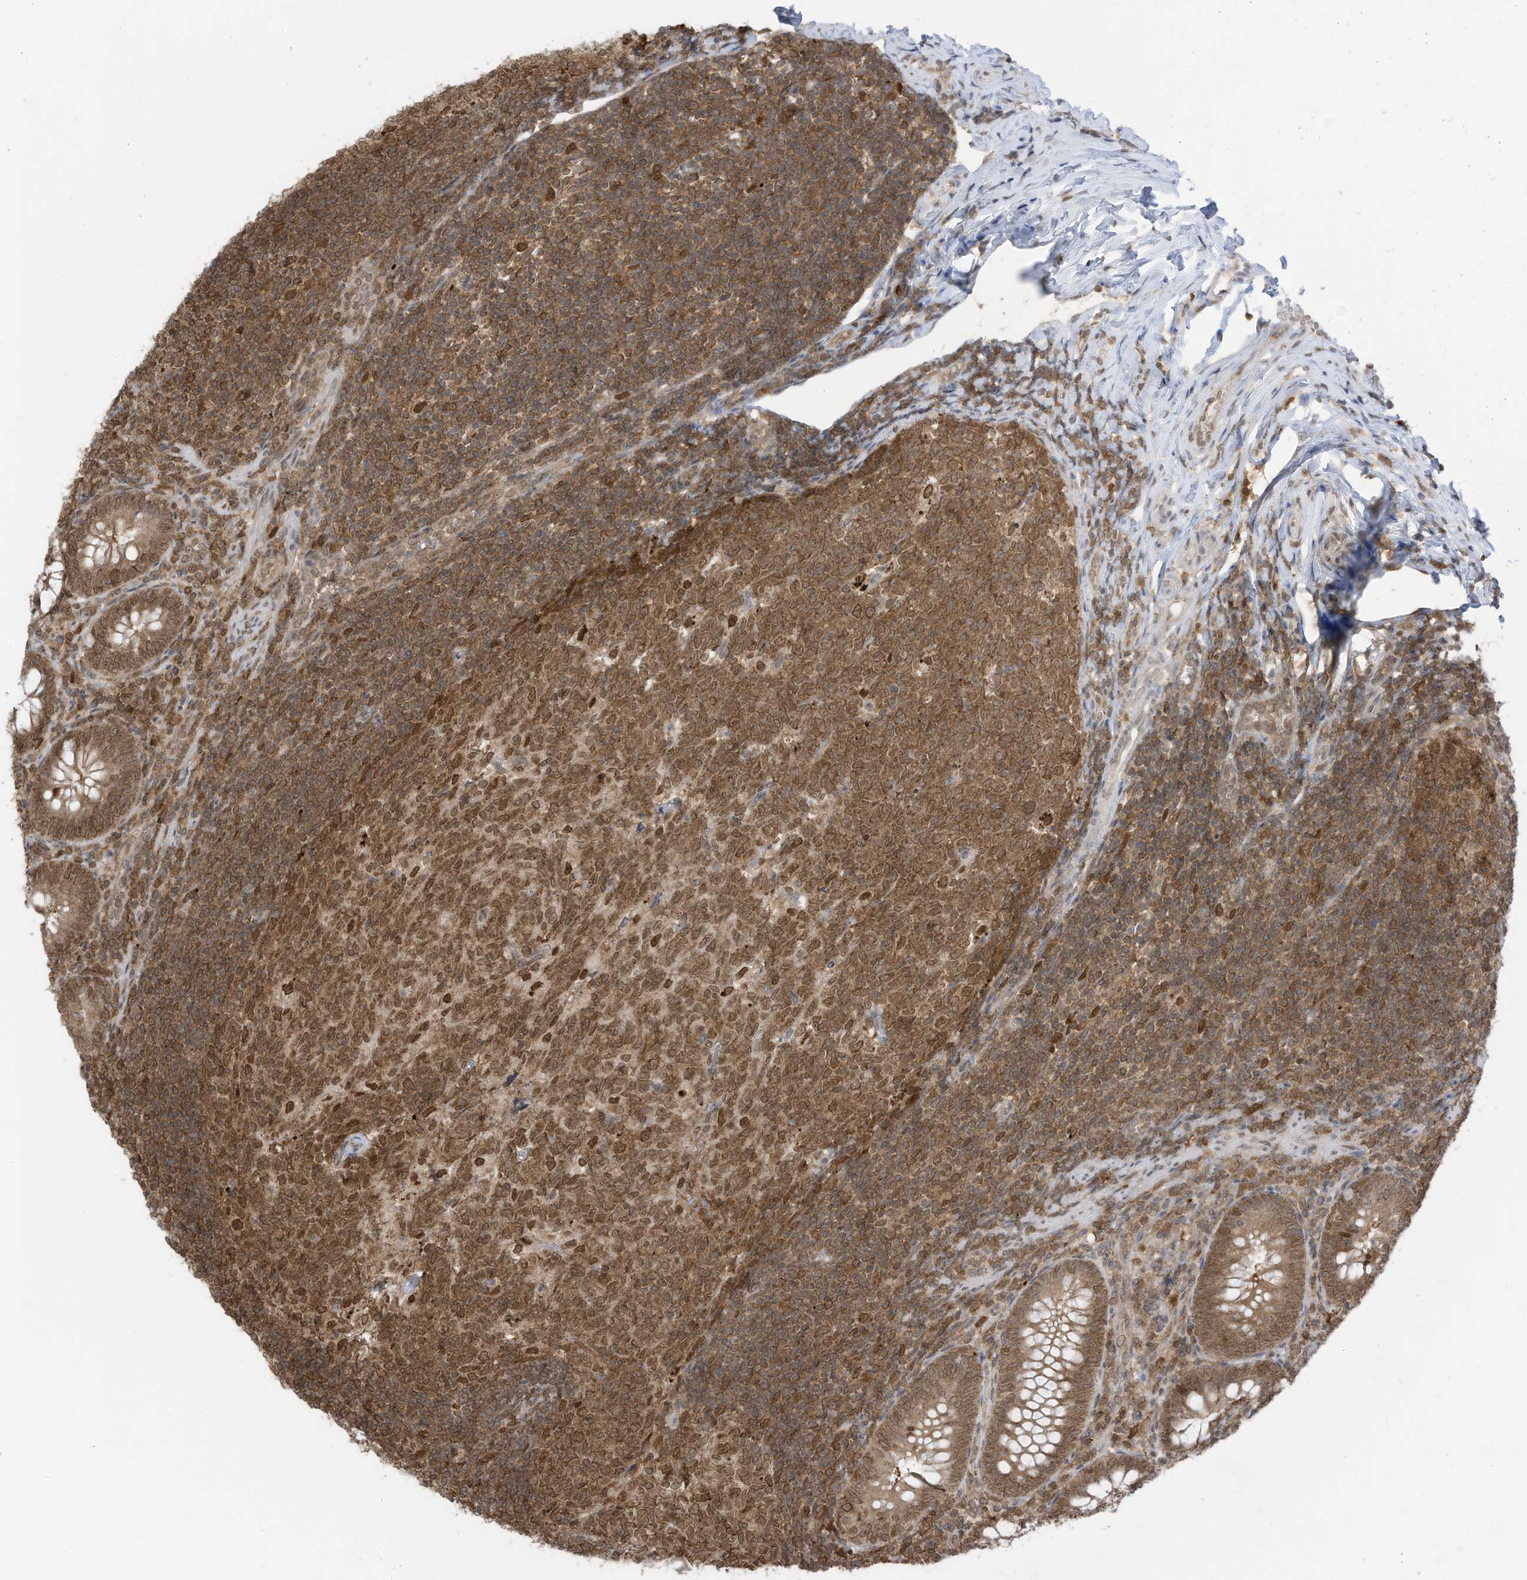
{"staining": {"intensity": "moderate", "quantity": ">75%", "location": "cytoplasmic/membranous,nuclear"}, "tissue": "appendix", "cell_type": "Glandular cells", "image_type": "normal", "snomed": [{"axis": "morphology", "description": "Normal tissue, NOS"}, {"axis": "topography", "description": "Appendix"}], "caption": "A medium amount of moderate cytoplasmic/membranous,nuclear positivity is present in approximately >75% of glandular cells in unremarkable appendix.", "gene": "KPNB1", "patient": {"sex": "male", "age": 14}}